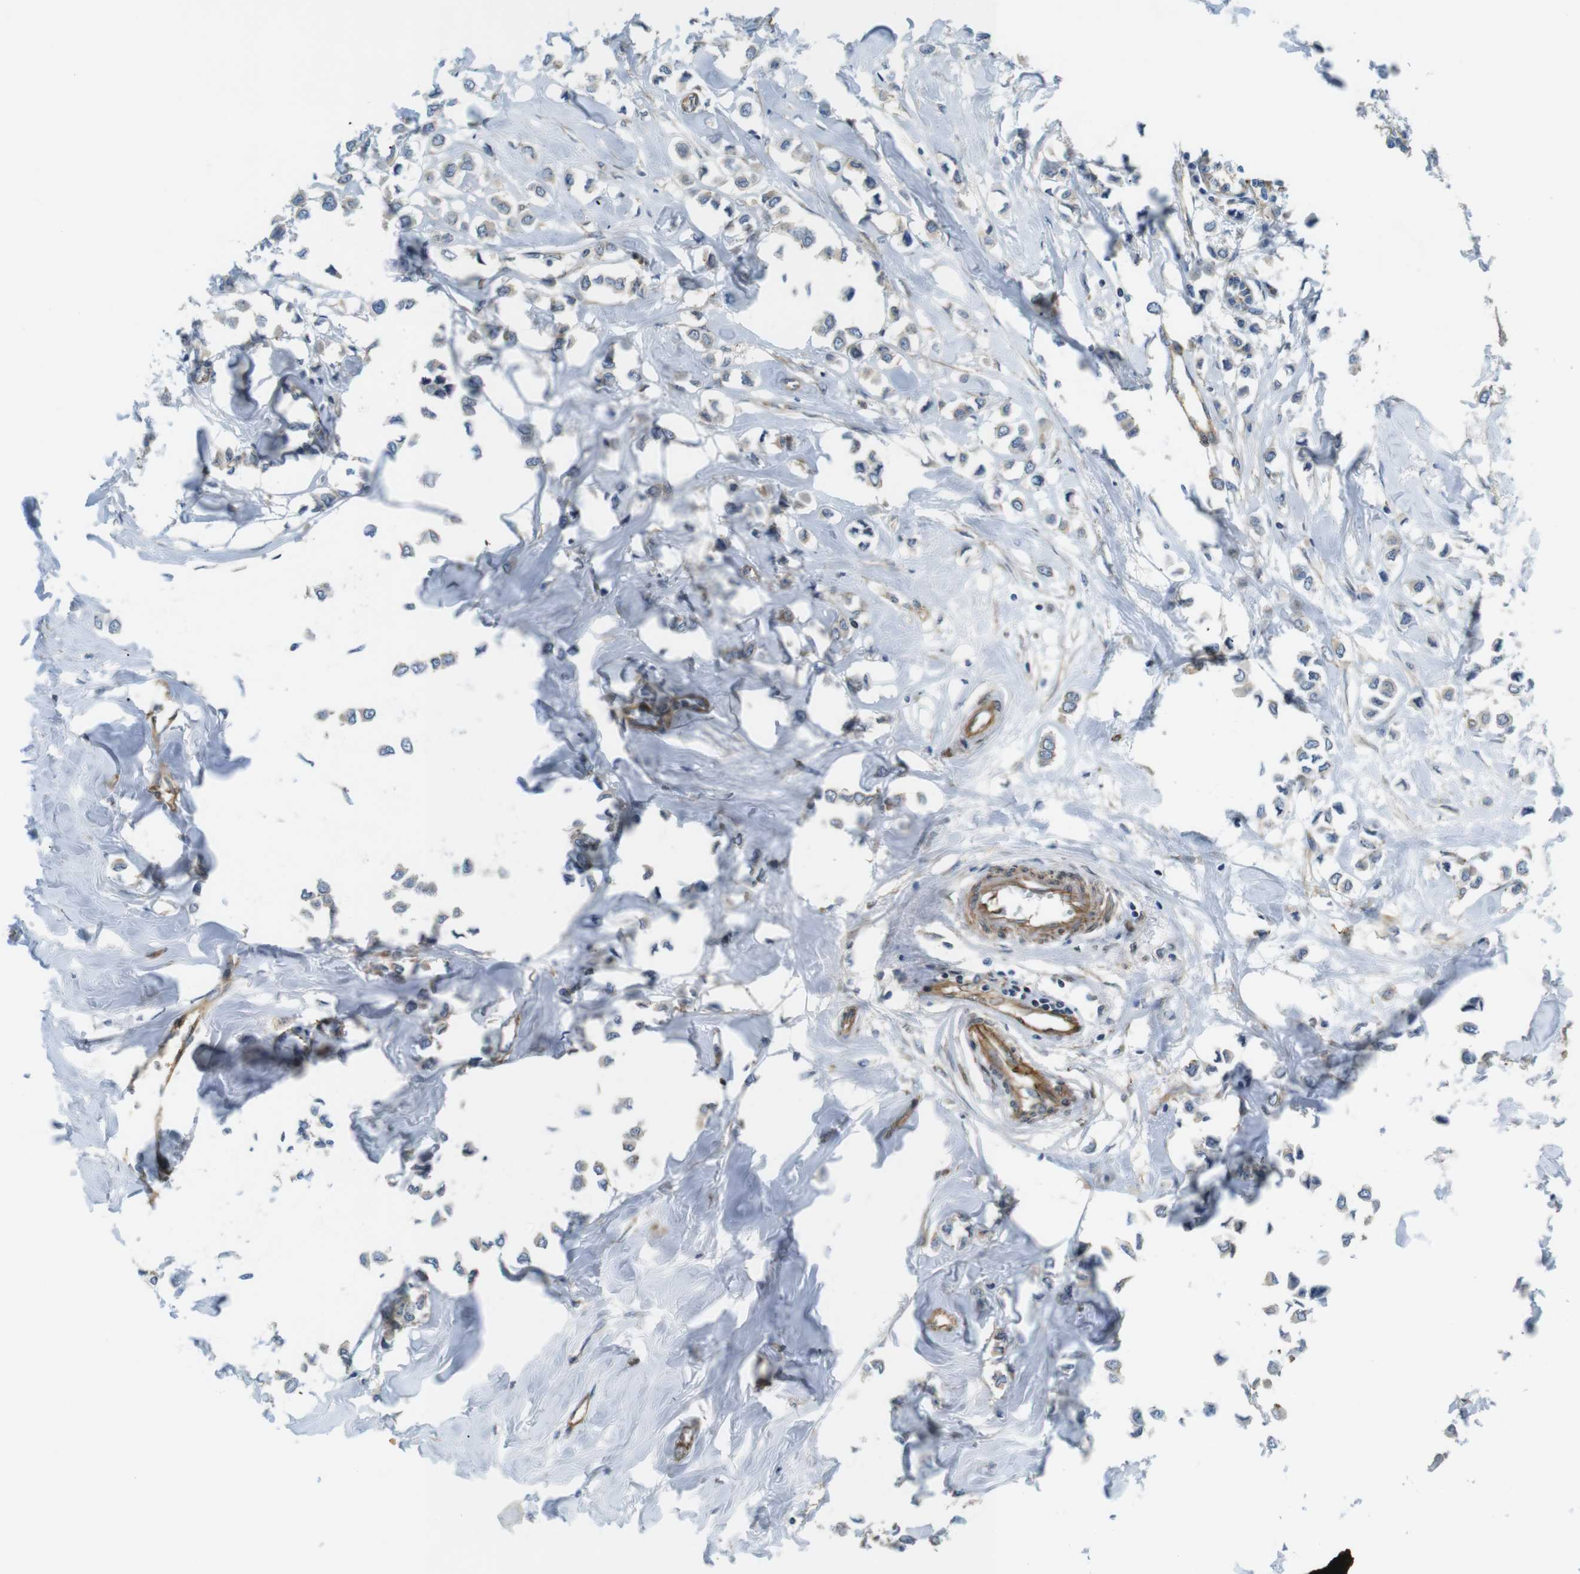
{"staining": {"intensity": "weak", "quantity": ">75%", "location": "cytoplasmic/membranous"}, "tissue": "breast cancer", "cell_type": "Tumor cells", "image_type": "cancer", "snomed": [{"axis": "morphology", "description": "Lobular carcinoma"}, {"axis": "topography", "description": "Breast"}], "caption": "Tumor cells display low levels of weak cytoplasmic/membranous positivity in approximately >75% of cells in lobular carcinoma (breast). Using DAB (brown) and hematoxylin (blue) stains, captured at high magnification using brightfield microscopy.", "gene": "TSC1", "patient": {"sex": "female", "age": 51}}